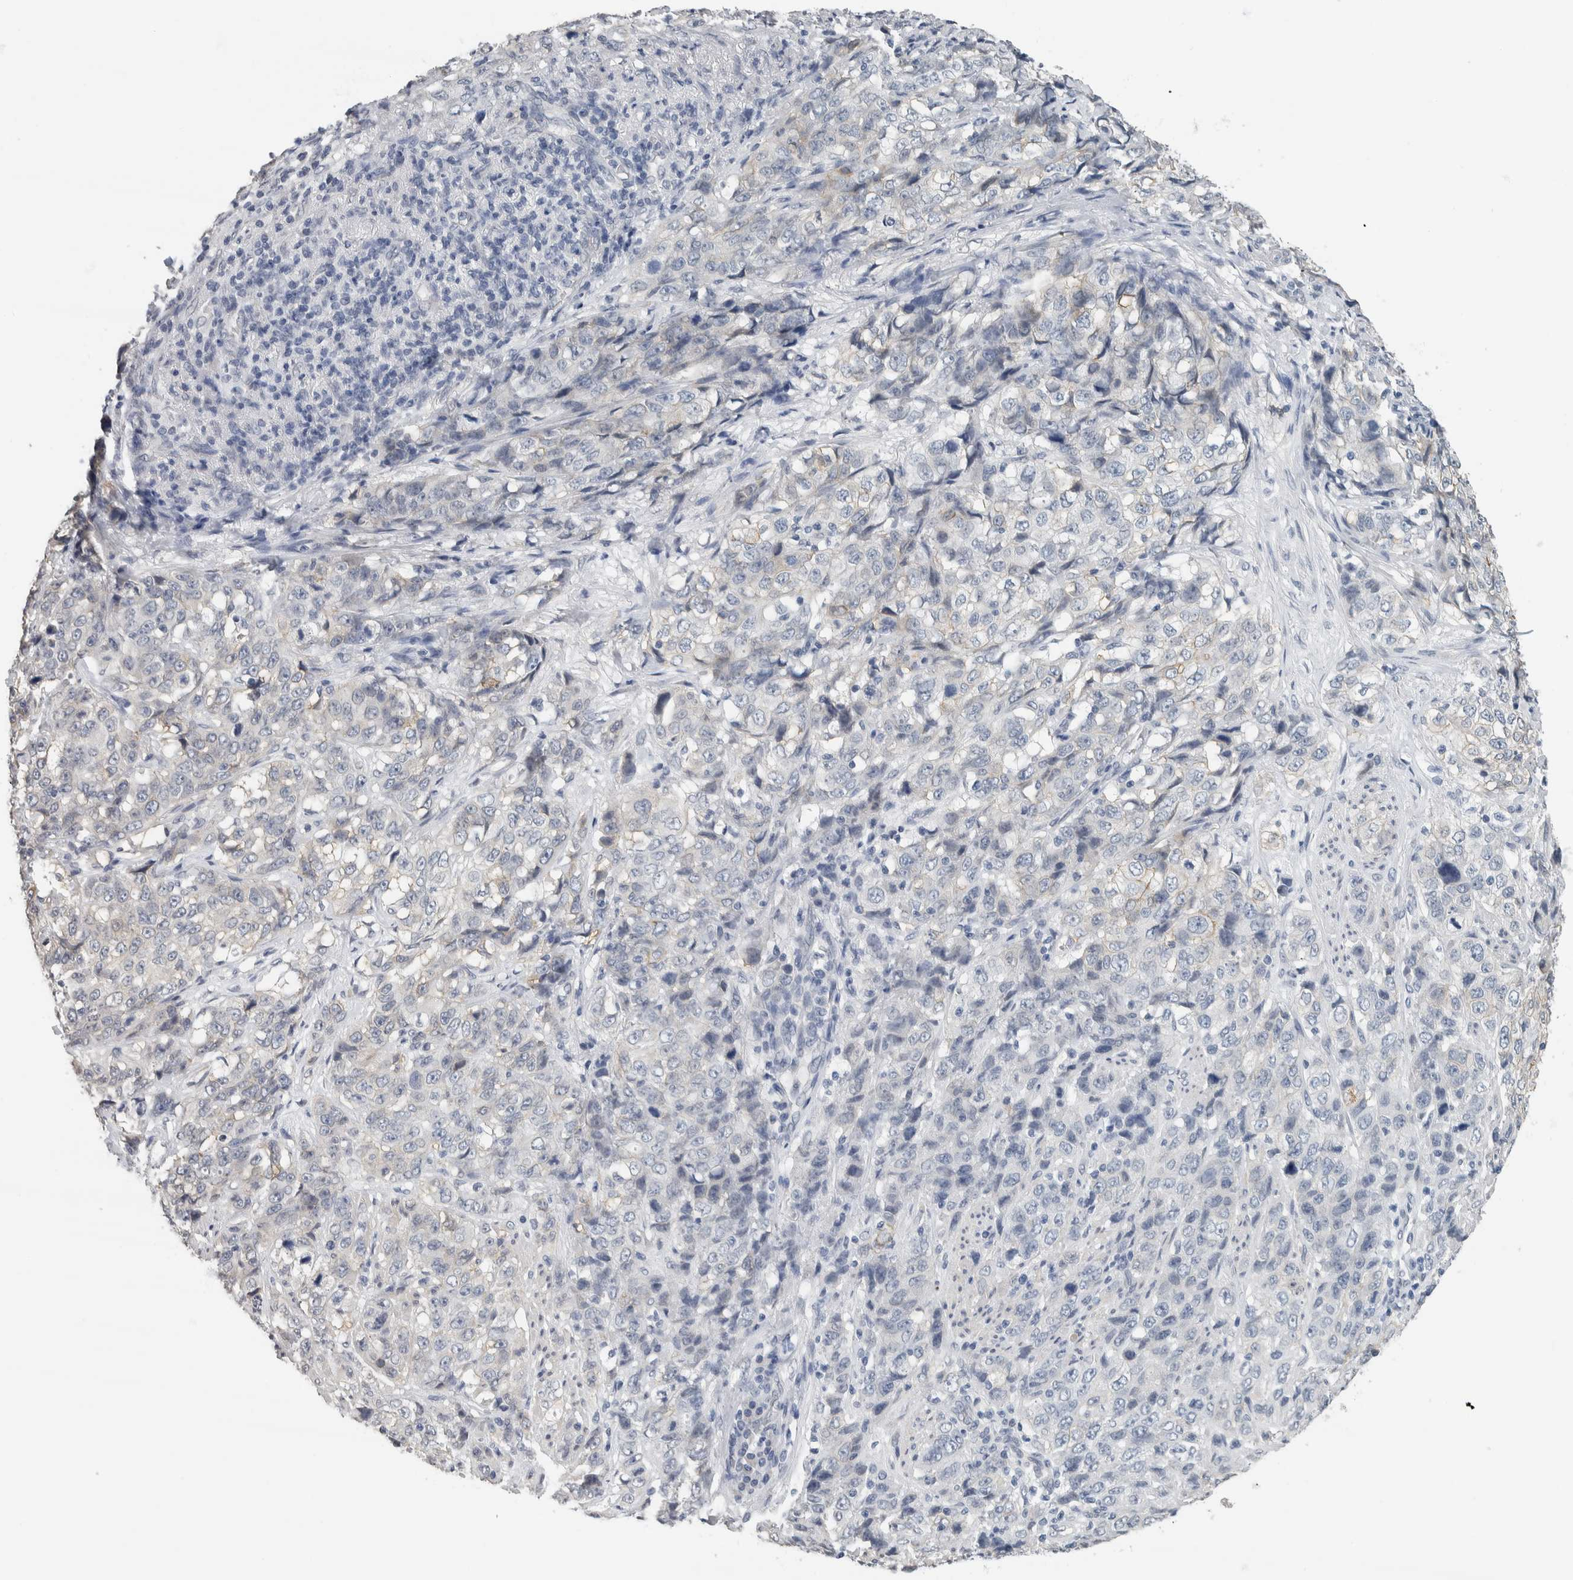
{"staining": {"intensity": "negative", "quantity": "none", "location": "none"}, "tissue": "stomach cancer", "cell_type": "Tumor cells", "image_type": "cancer", "snomed": [{"axis": "morphology", "description": "Adenocarcinoma, NOS"}, {"axis": "topography", "description": "Stomach"}], "caption": "An image of stomach adenocarcinoma stained for a protein reveals no brown staining in tumor cells. (Brightfield microscopy of DAB (3,3'-diaminobenzidine) immunohistochemistry (IHC) at high magnification).", "gene": "NEFM", "patient": {"sex": "male", "age": 48}}